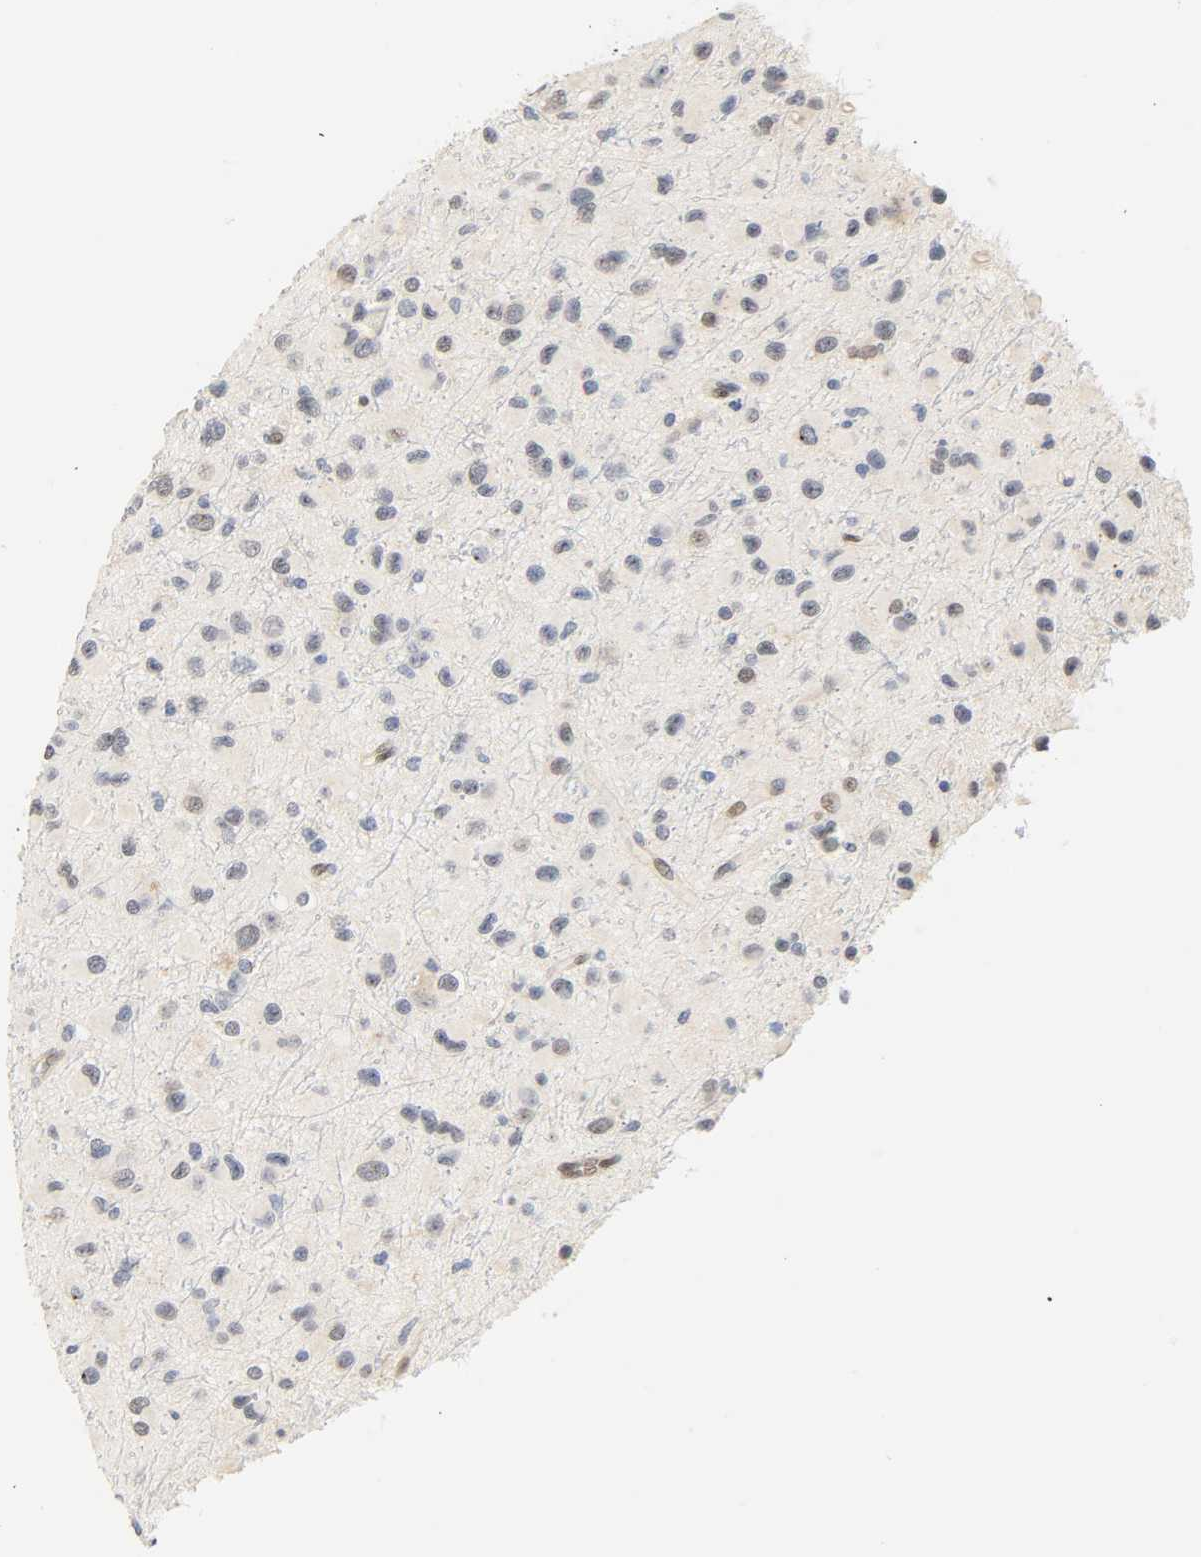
{"staining": {"intensity": "negative", "quantity": "none", "location": "none"}, "tissue": "glioma", "cell_type": "Tumor cells", "image_type": "cancer", "snomed": [{"axis": "morphology", "description": "Glioma, malignant, Low grade"}, {"axis": "topography", "description": "Brain"}], "caption": "Tumor cells show no significant protein positivity in malignant glioma (low-grade). (Immunohistochemistry (ihc), brightfield microscopy, high magnification).", "gene": "BORCS8-MEF2B", "patient": {"sex": "male", "age": 42}}